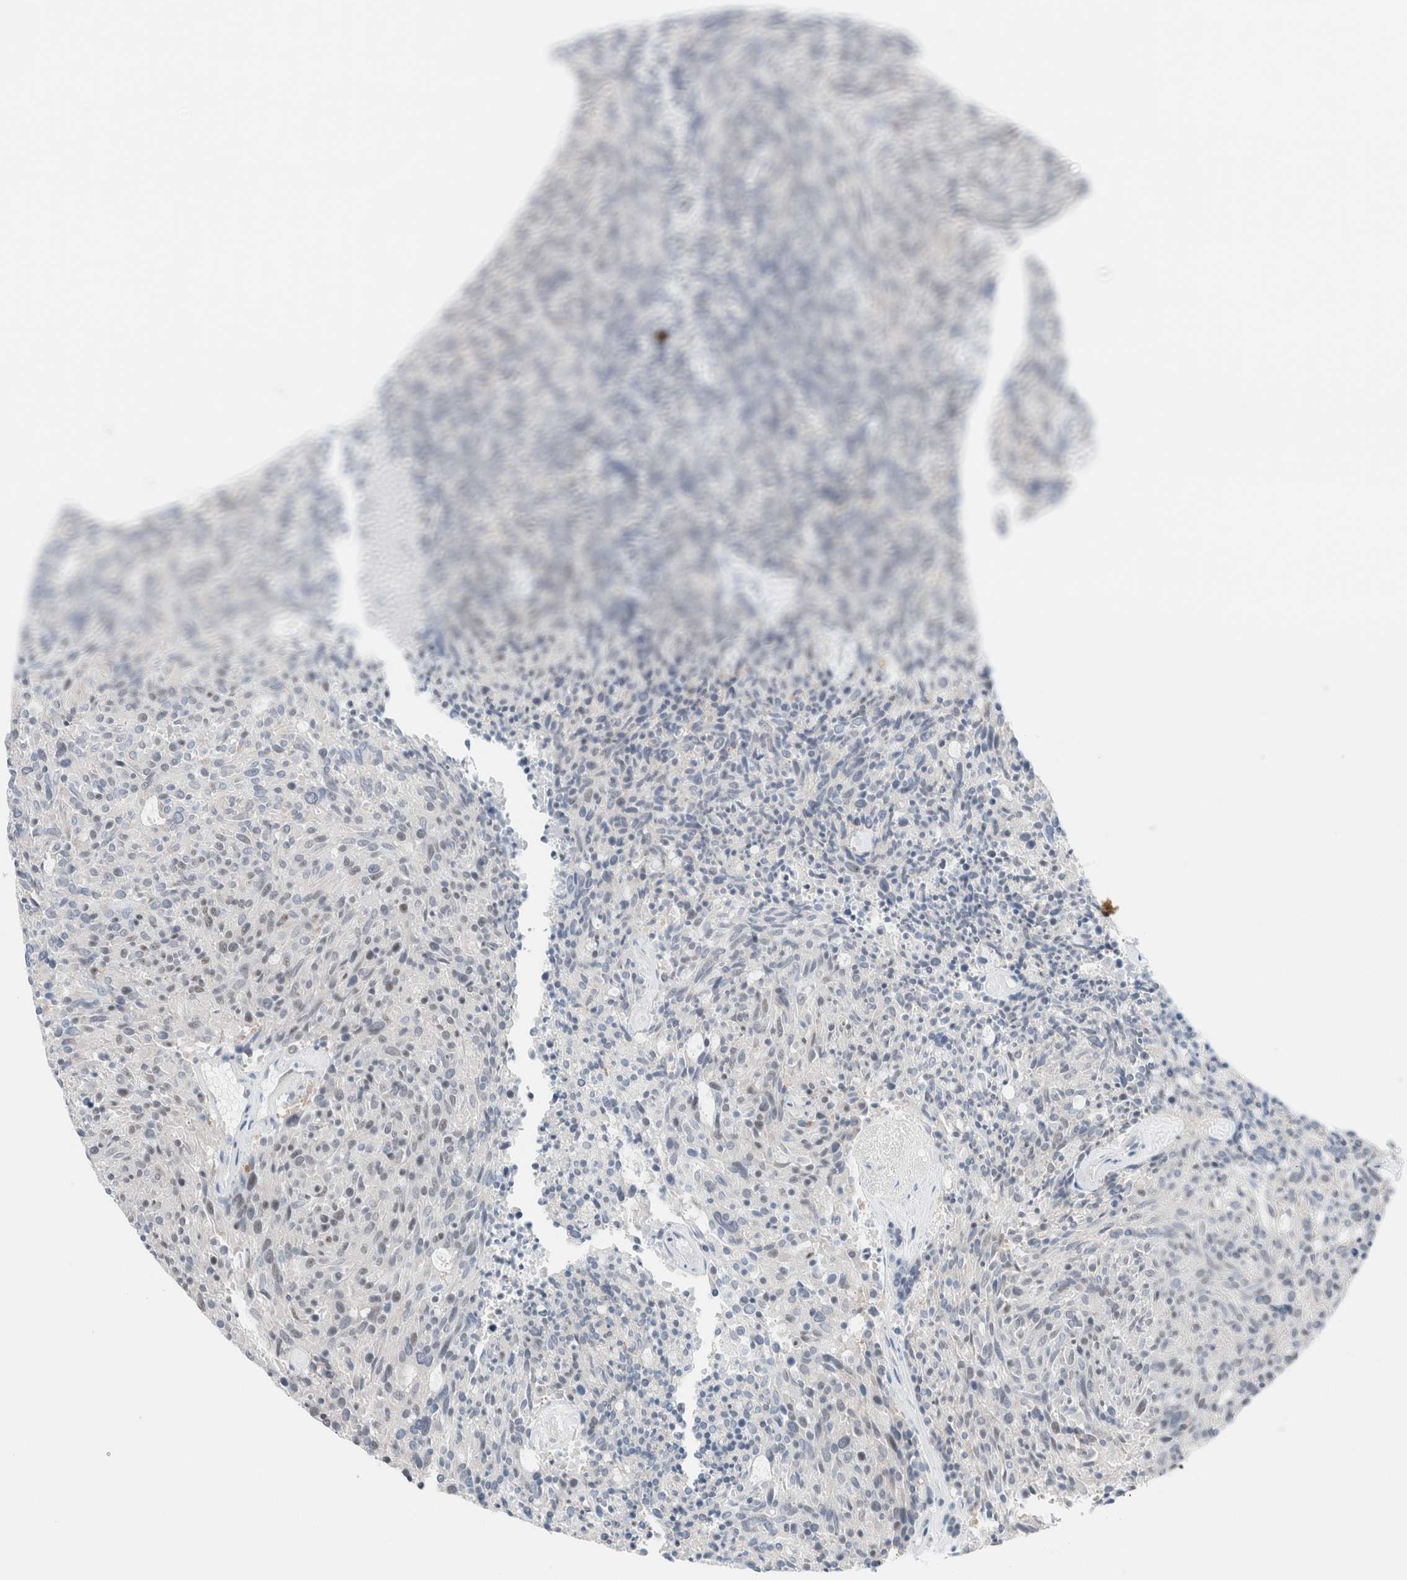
{"staining": {"intensity": "negative", "quantity": "none", "location": "none"}, "tissue": "carcinoid", "cell_type": "Tumor cells", "image_type": "cancer", "snomed": [{"axis": "morphology", "description": "Carcinoid, malignant, NOS"}, {"axis": "topography", "description": "Pancreas"}], "caption": "Immunohistochemistry of human malignant carcinoid demonstrates no positivity in tumor cells. Nuclei are stained in blue.", "gene": "CASC3", "patient": {"sex": "female", "age": 54}}